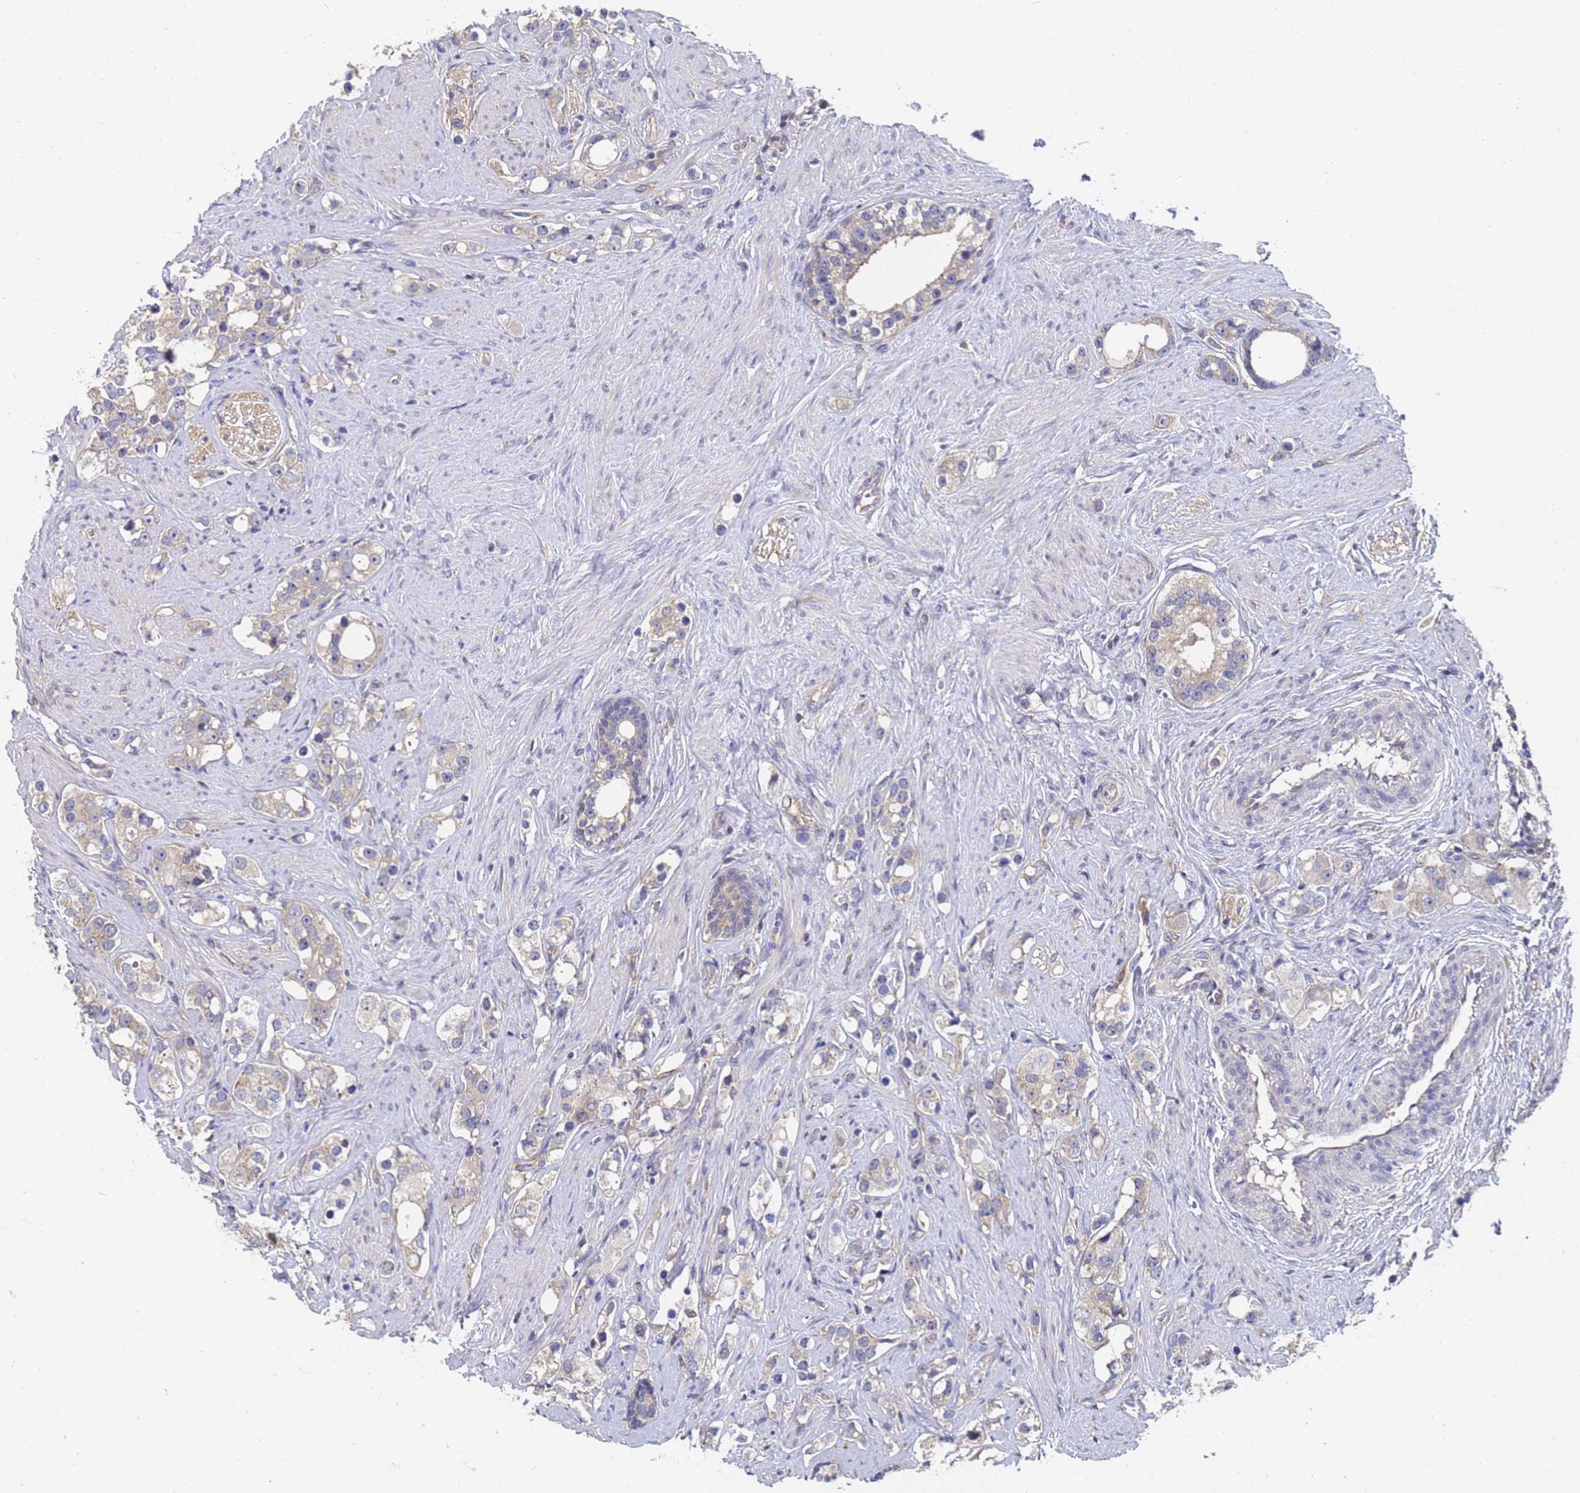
{"staining": {"intensity": "weak", "quantity": "<25%", "location": "cytoplasmic/membranous"}, "tissue": "prostate cancer", "cell_type": "Tumor cells", "image_type": "cancer", "snomed": [{"axis": "morphology", "description": "Adenocarcinoma, High grade"}, {"axis": "topography", "description": "Prostate"}], "caption": "Prostate cancer was stained to show a protein in brown. There is no significant positivity in tumor cells.", "gene": "ALS2CL", "patient": {"sex": "male", "age": 63}}